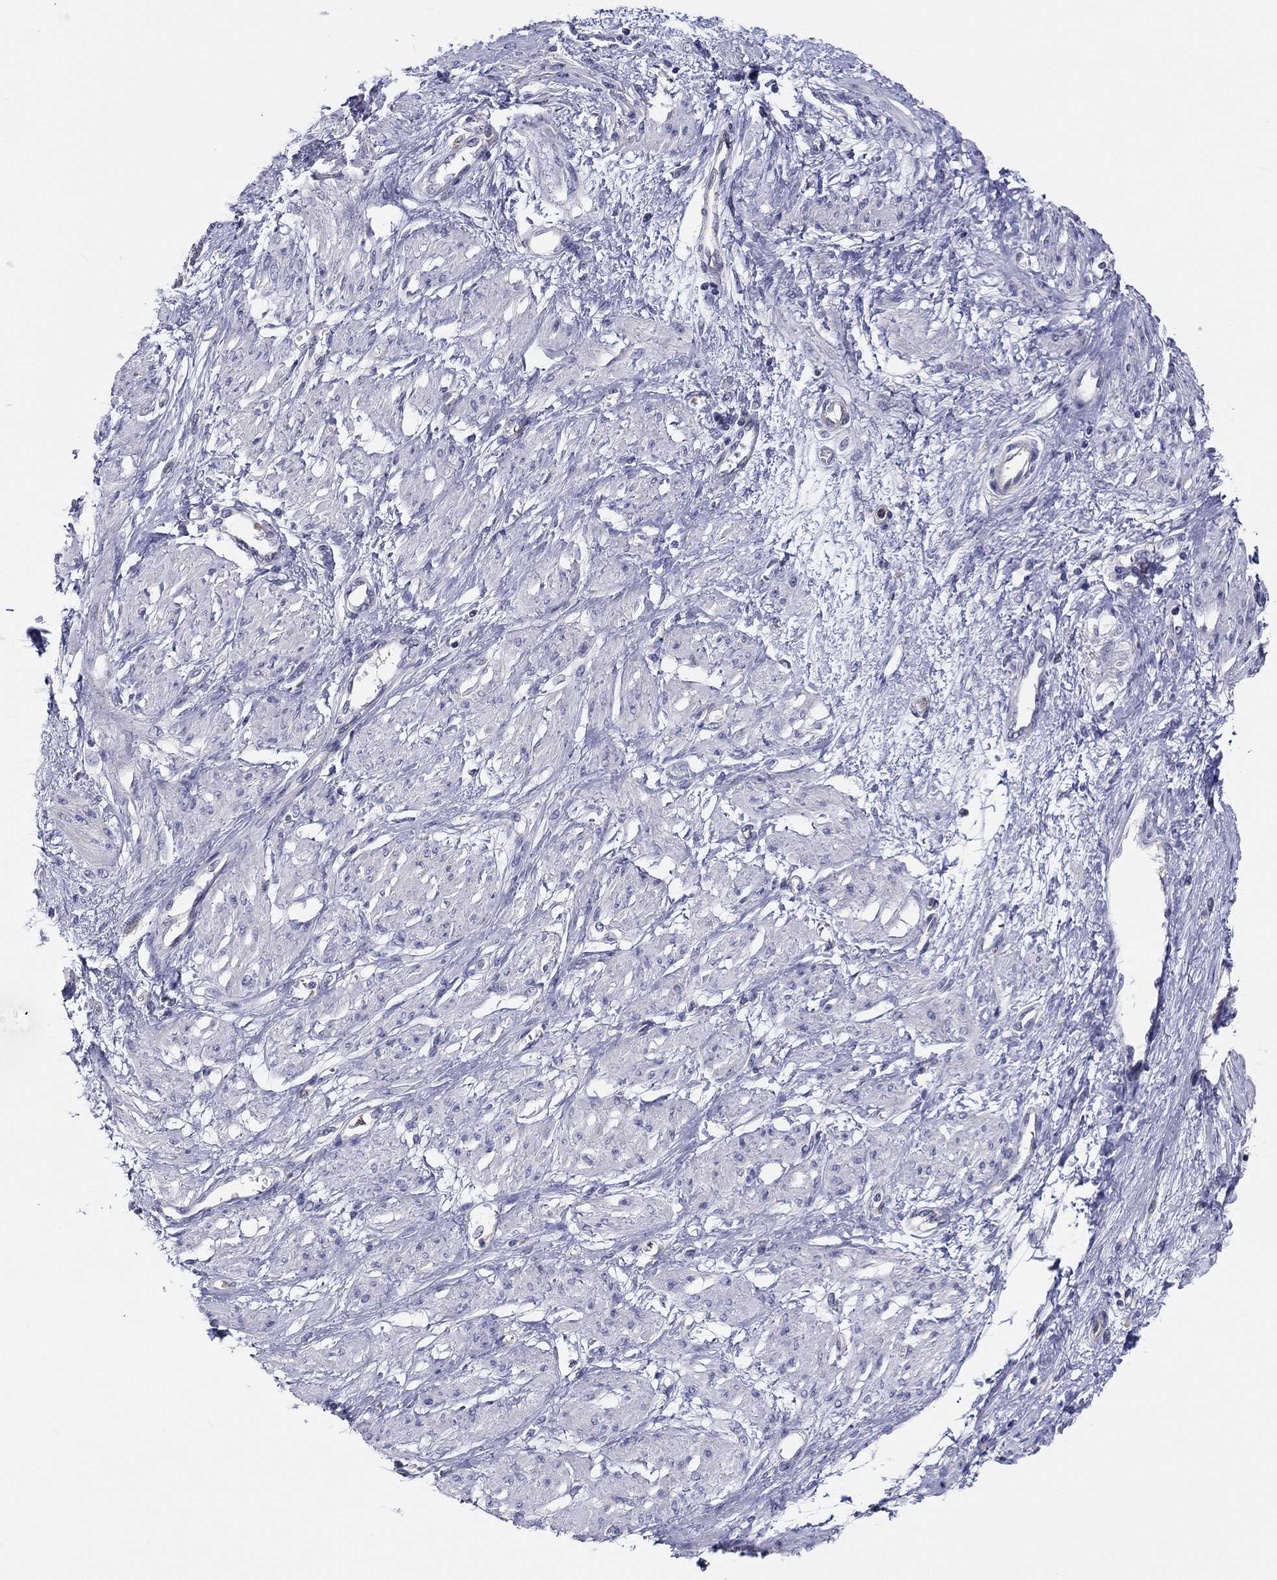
{"staining": {"intensity": "negative", "quantity": "none", "location": "none"}, "tissue": "smooth muscle", "cell_type": "Smooth muscle cells", "image_type": "normal", "snomed": [{"axis": "morphology", "description": "Normal tissue, NOS"}, {"axis": "topography", "description": "Smooth muscle"}, {"axis": "topography", "description": "Uterus"}], "caption": "DAB (3,3'-diaminobenzidine) immunohistochemical staining of benign human smooth muscle shows no significant staining in smooth muscle cells. (DAB (3,3'-diaminobenzidine) immunohistochemistry visualized using brightfield microscopy, high magnification).", "gene": "ABCG4", "patient": {"sex": "female", "age": 39}}